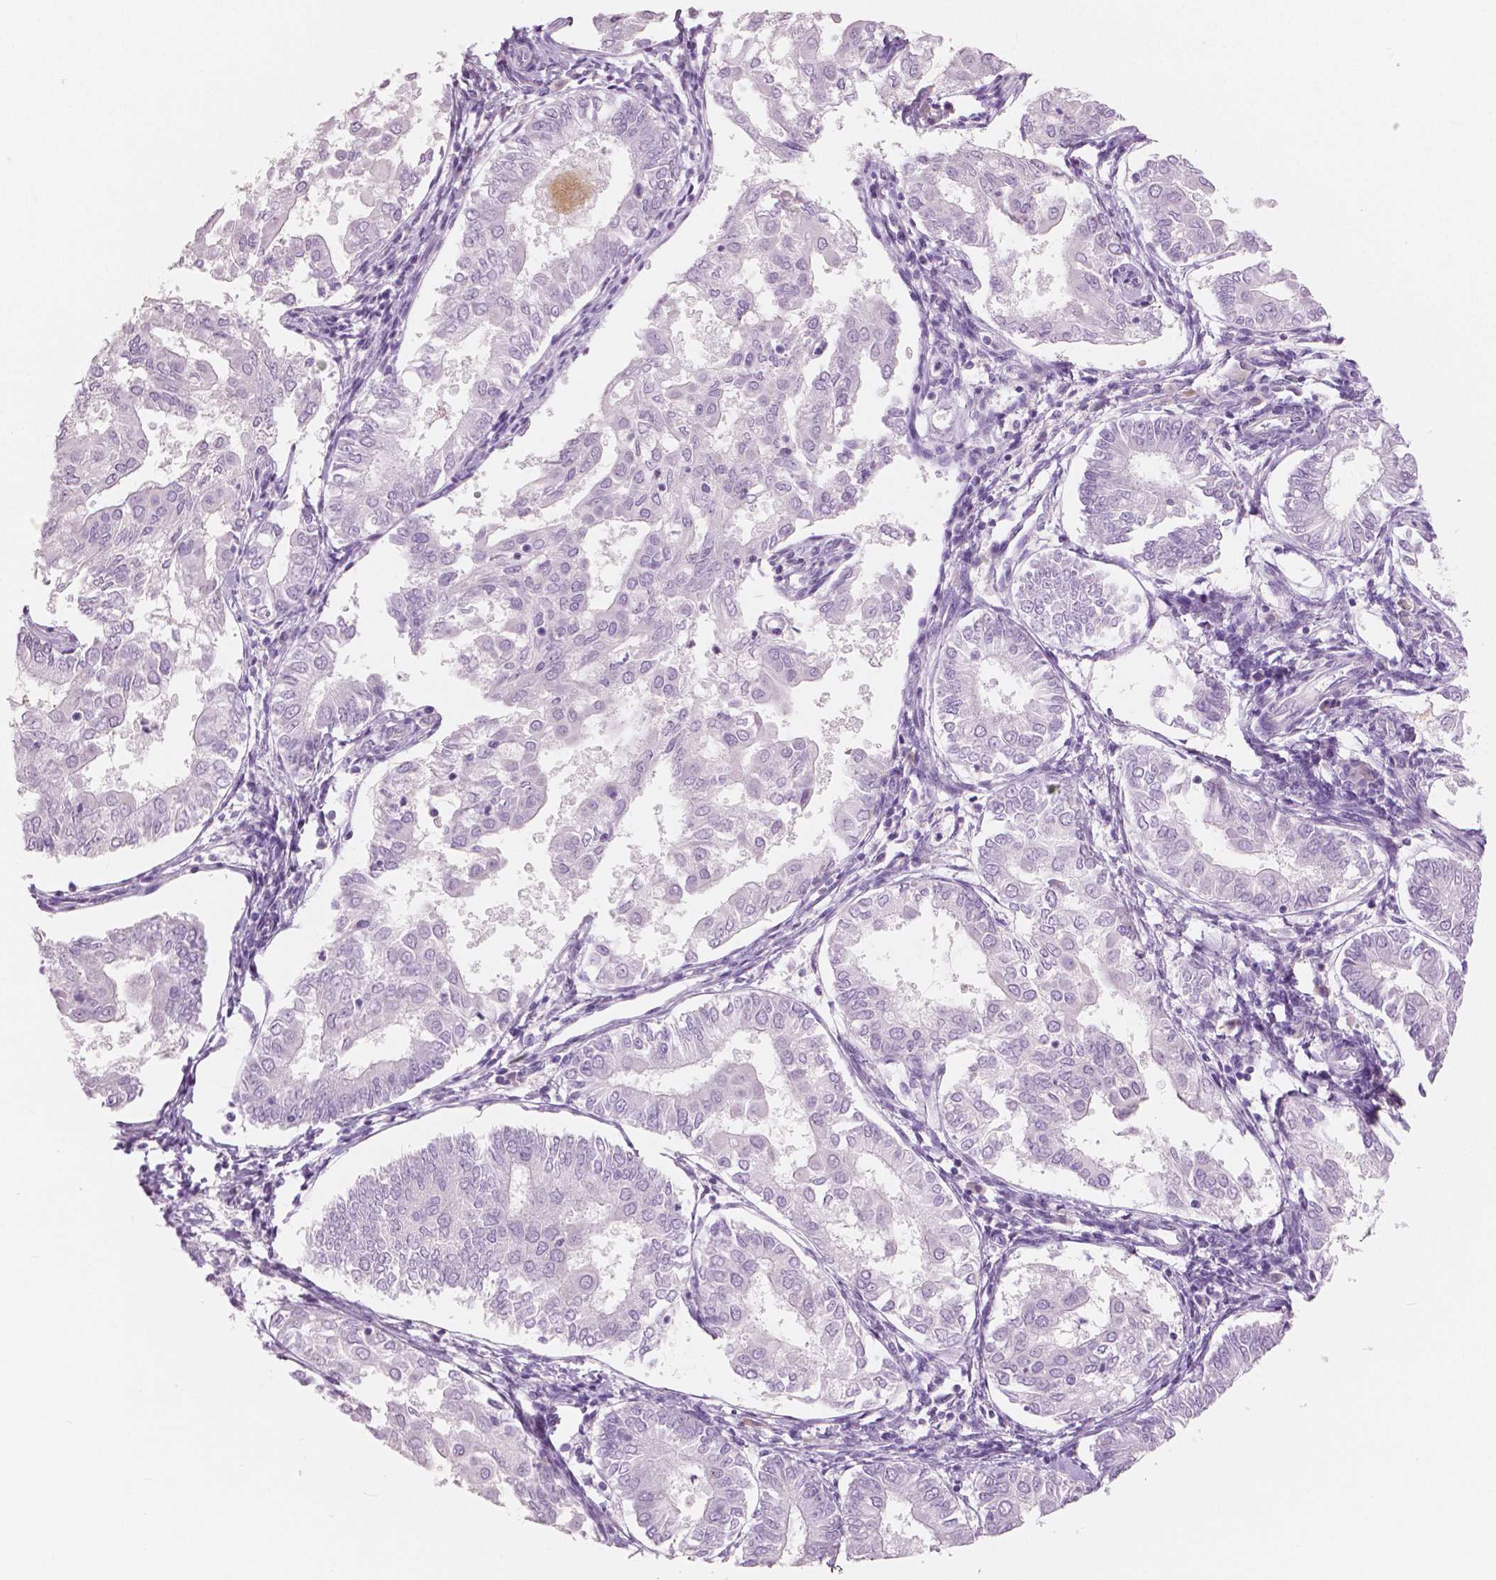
{"staining": {"intensity": "negative", "quantity": "none", "location": "none"}, "tissue": "endometrial cancer", "cell_type": "Tumor cells", "image_type": "cancer", "snomed": [{"axis": "morphology", "description": "Adenocarcinoma, NOS"}, {"axis": "topography", "description": "Endometrium"}], "caption": "The micrograph reveals no significant expression in tumor cells of endometrial adenocarcinoma.", "gene": "A4GNT", "patient": {"sex": "female", "age": 68}}